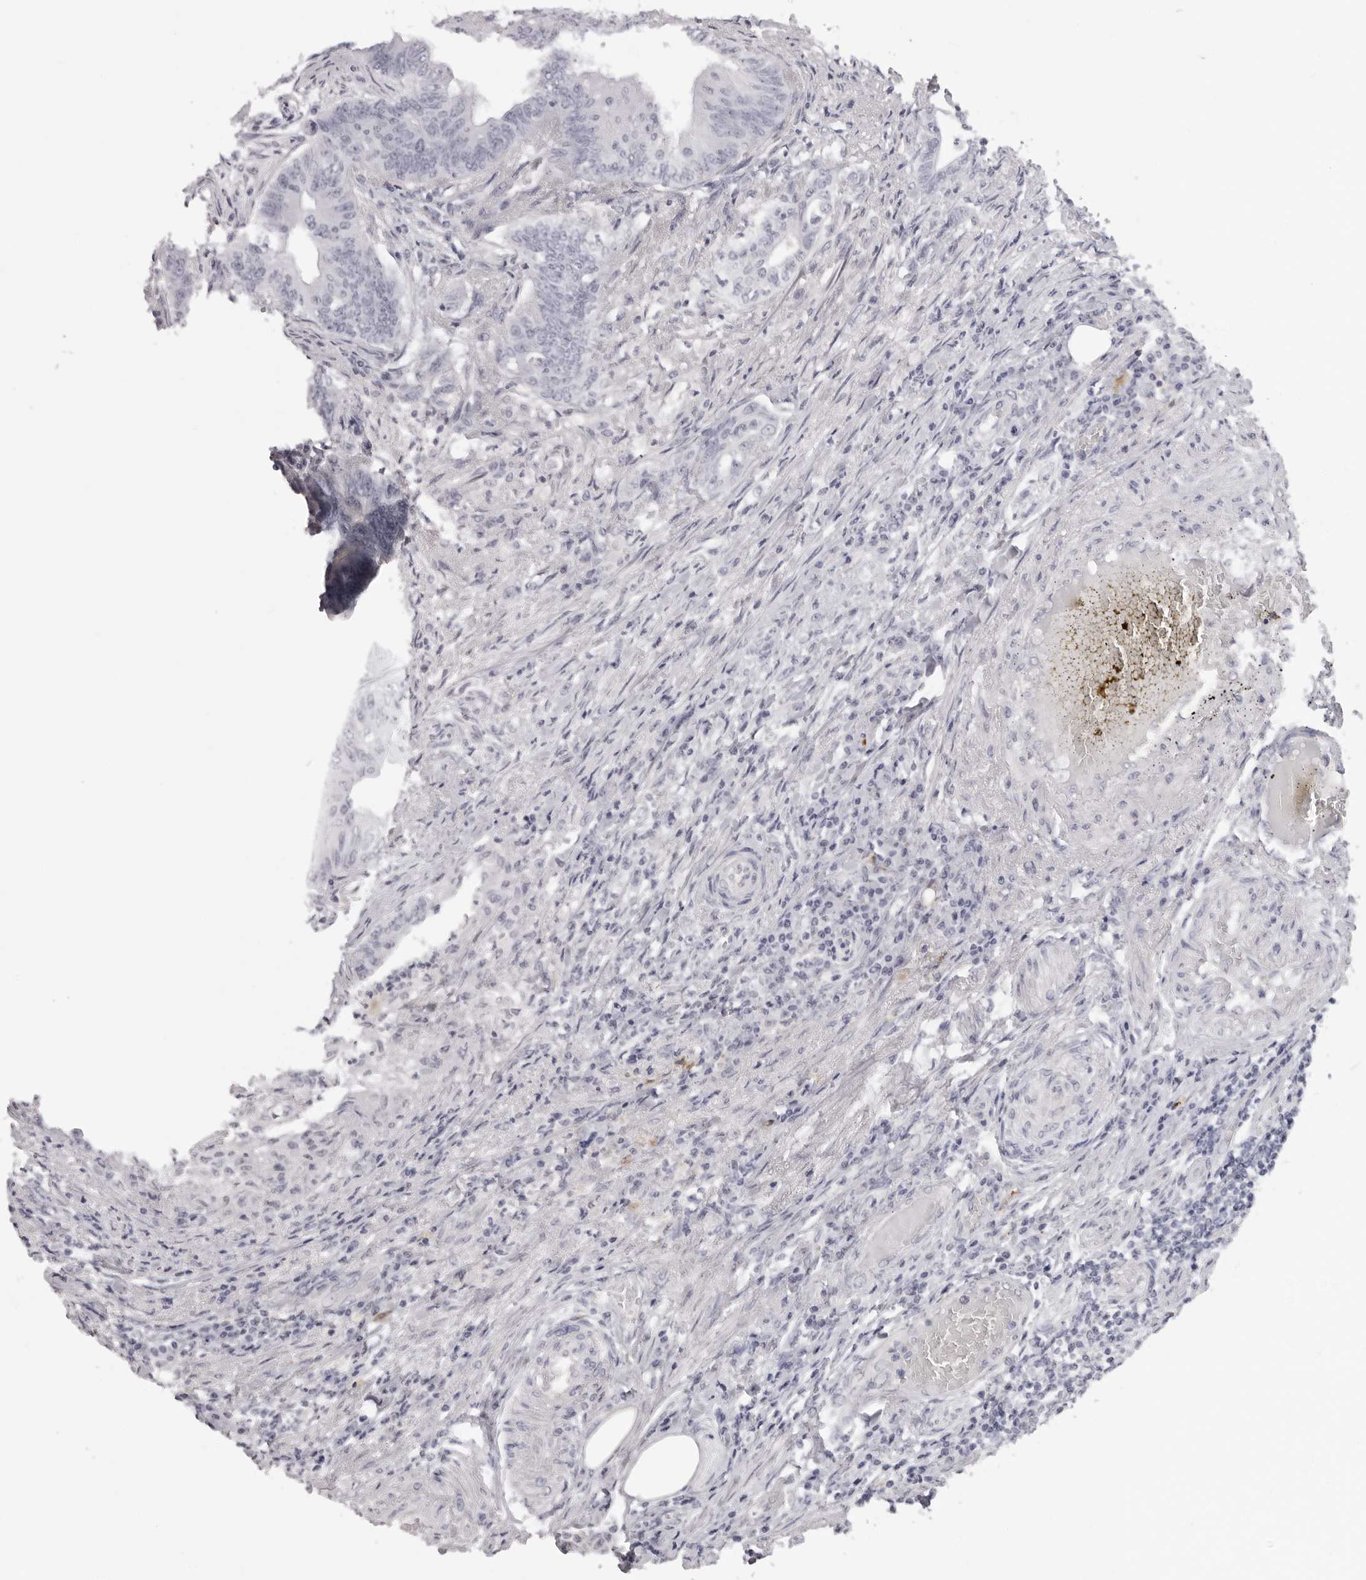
{"staining": {"intensity": "negative", "quantity": "none", "location": "none"}, "tissue": "colorectal cancer", "cell_type": "Tumor cells", "image_type": "cancer", "snomed": [{"axis": "morphology", "description": "Adenoma, NOS"}, {"axis": "morphology", "description": "Adenocarcinoma, NOS"}, {"axis": "topography", "description": "Colon"}], "caption": "There is no significant positivity in tumor cells of colorectal cancer.", "gene": "SUGCT", "patient": {"sex": "male", "age": 79}}